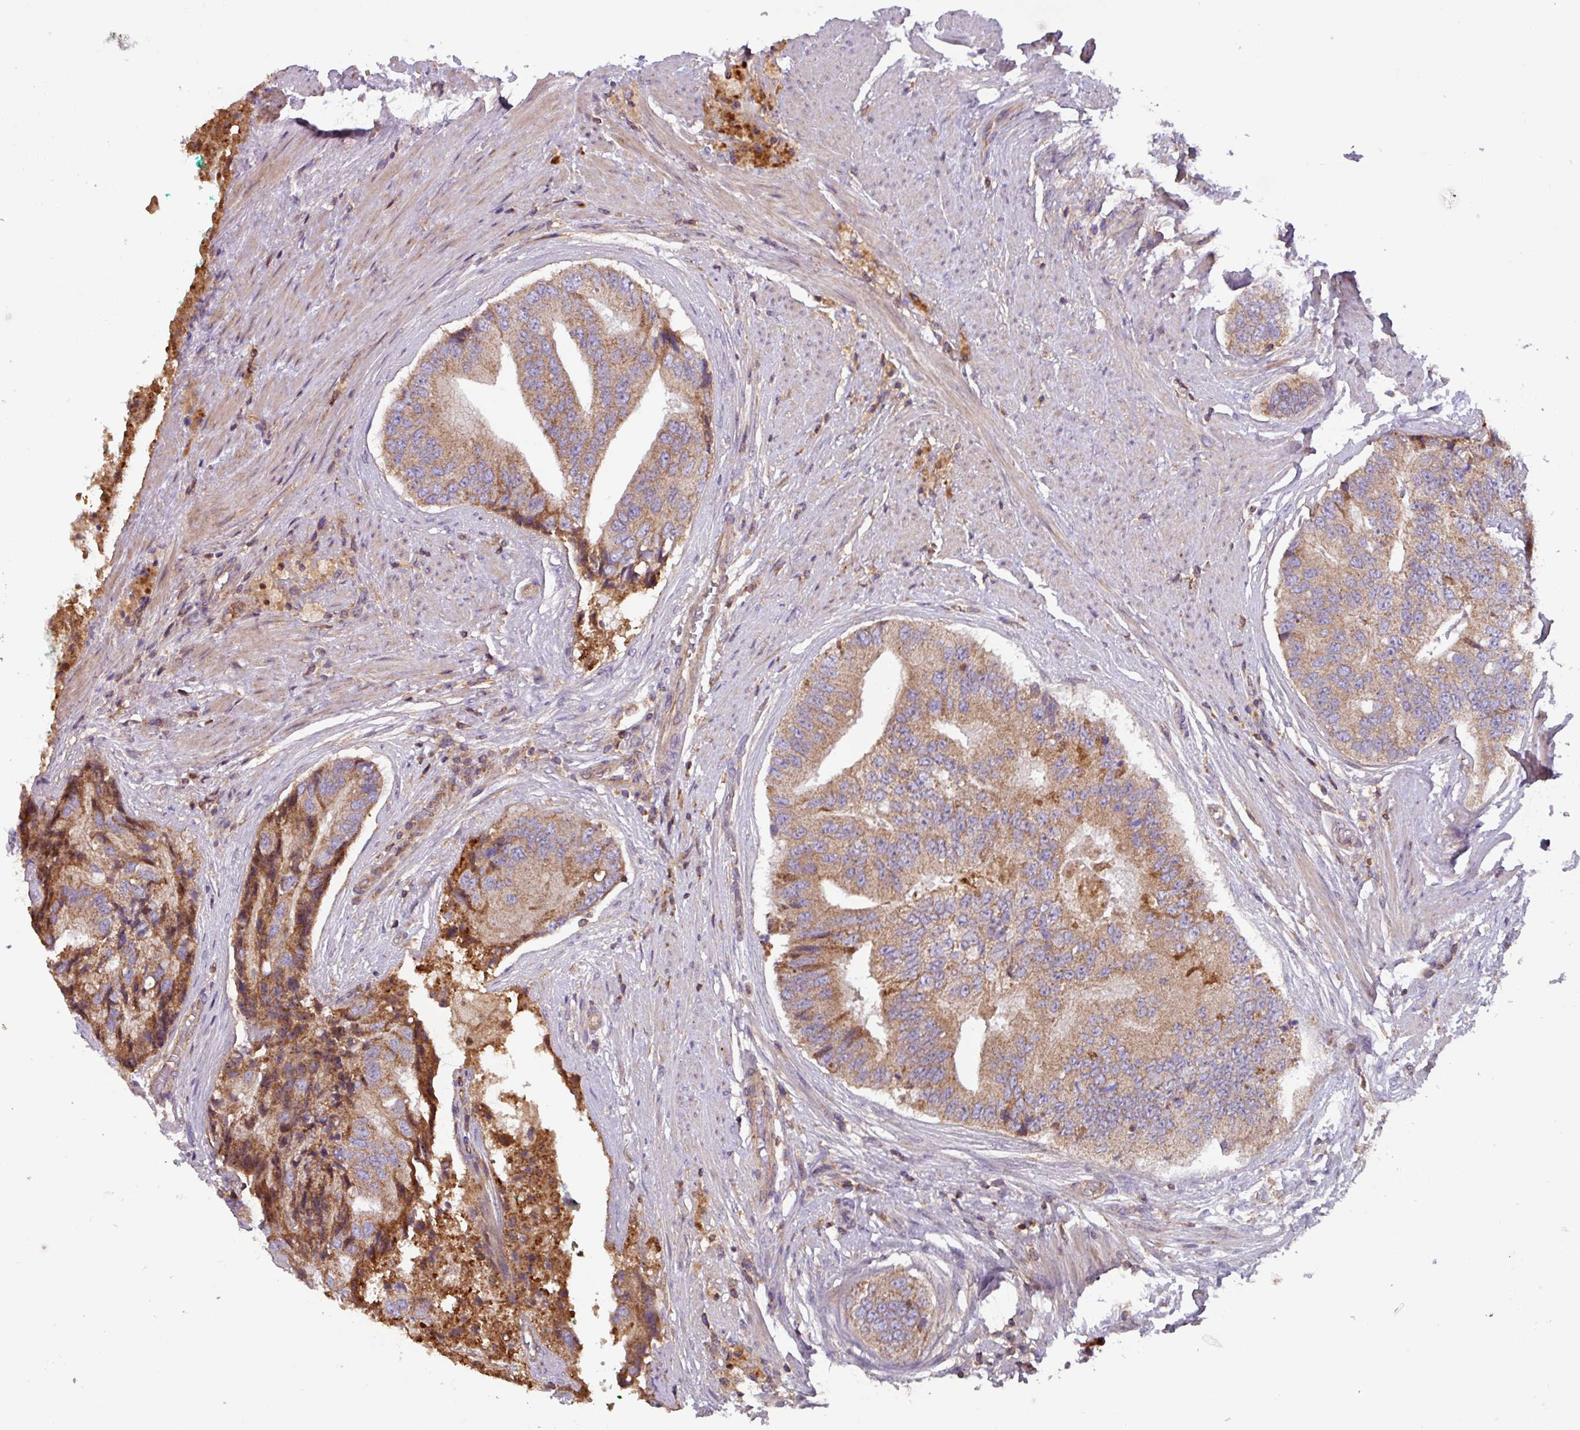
{"staining": {"intensity": "moderate", "quantity": ">75%", "location": "cytoplasmic/membranous"}, "tissue": "prostate cancer", "cell_type": "Tumor cells", "image_type": "cancer", "snomed": [{"axis": "morphology", "description": "Adenocarcinoma, High grade"}, {"axis": "topography", "description": "Prostate"}], "caption": "A medium amount of moderate cytoplasmic/membranous staining is present in about >75% of tumor cells in prostate cancer (adenocarcinoma (high-grade)) tissue. The staining was performed using DAB, with brown indicating positive protein expression. Nuclei are stained blue with hematoxylin.", "gene": "PLEKHD1", "patient": {"sex": "male", "age": 70}}